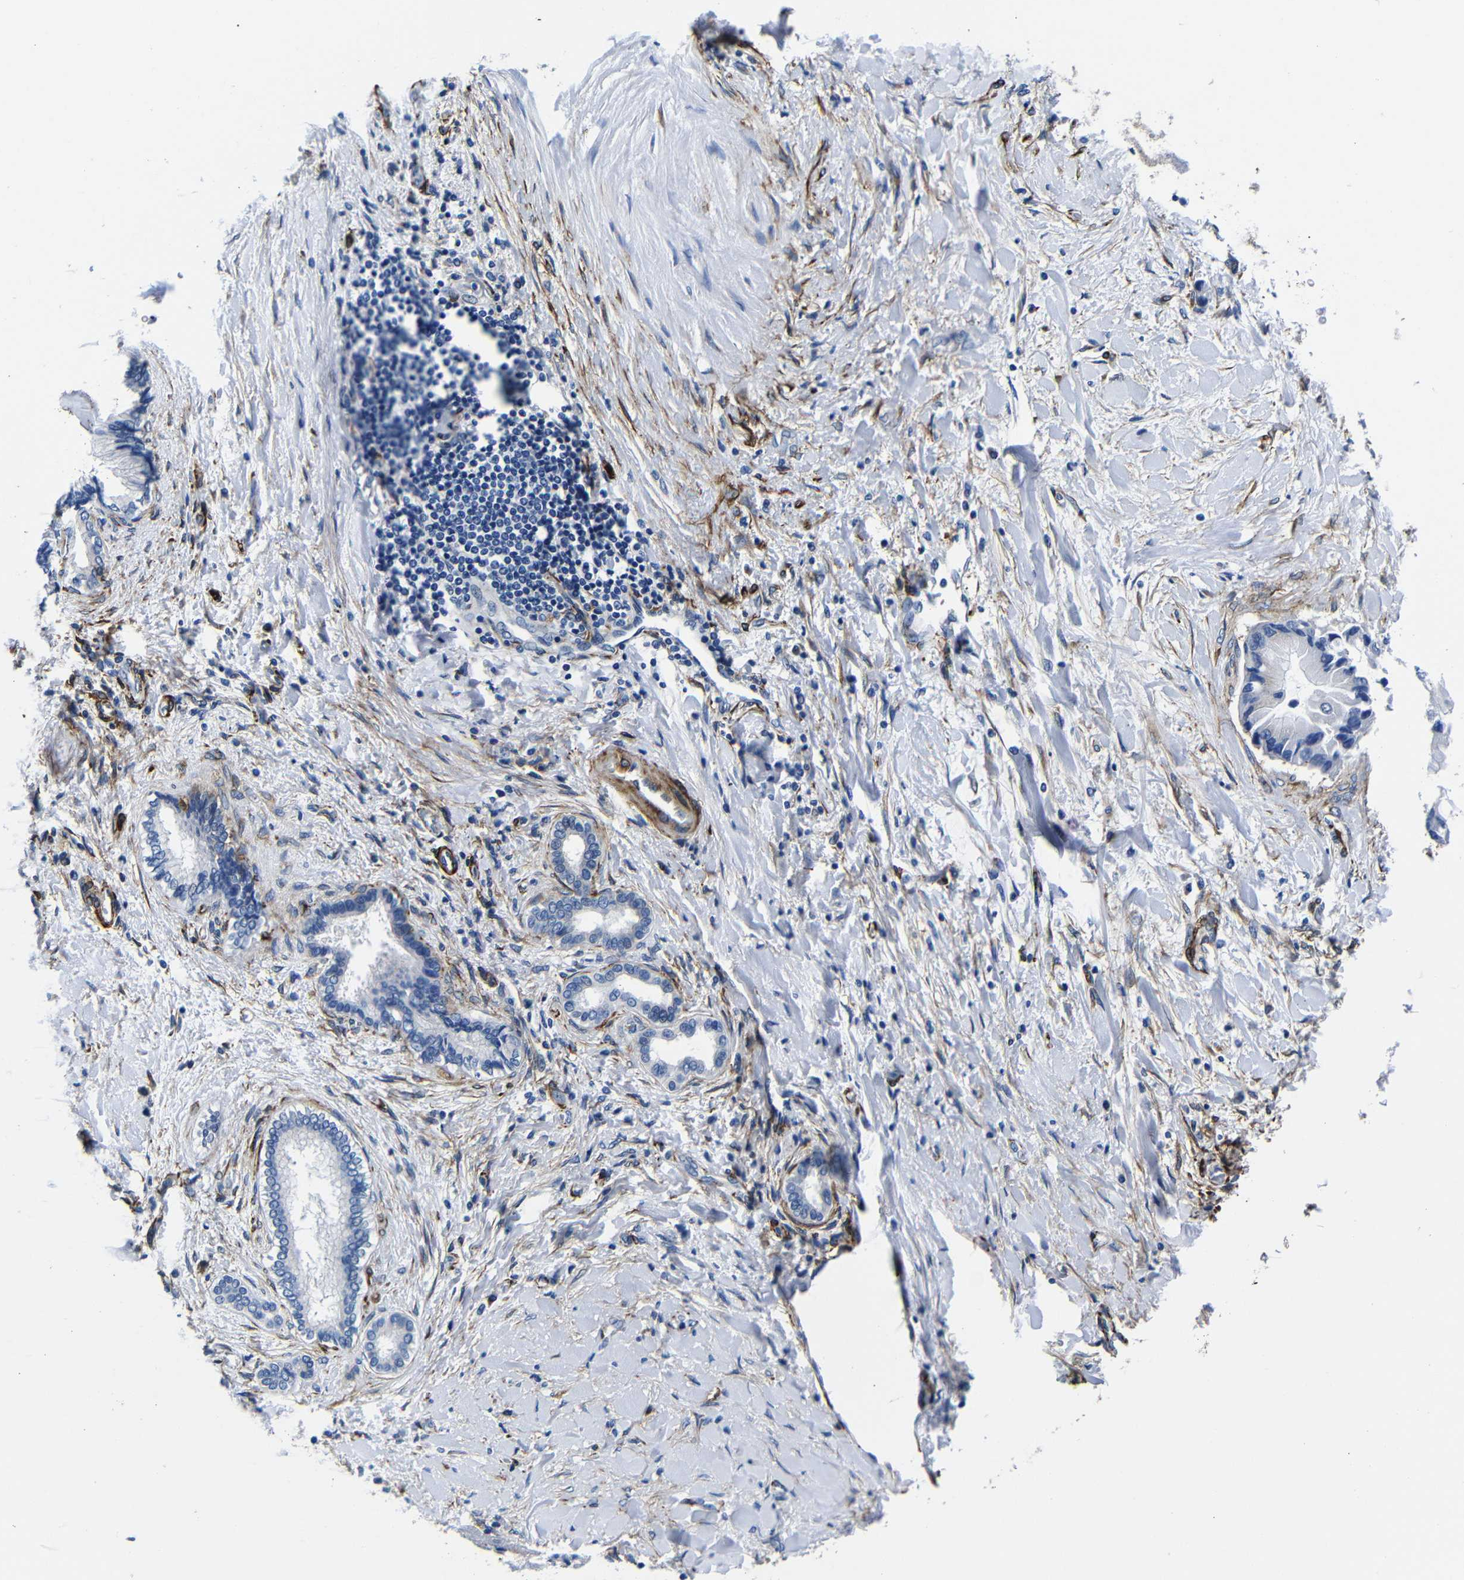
{"staining": {"intensity": "negative", "quantity": "none", "location": "none"}, "tissue": "liver cancer", "cell_type": "Tumor cells", "image_type": "cancer", "snomed": [{"axis": "morphology", "description": "Cholangiocarcinoma"}, {"axis": "topography", "description": "Liver"}], "caption": "Protein analysis of liver cholangiocarcinoma demonstrates no significant staining in tumor cells.", "gene": "LRIG1", "patient": {"sex": "male", "age": 50}}